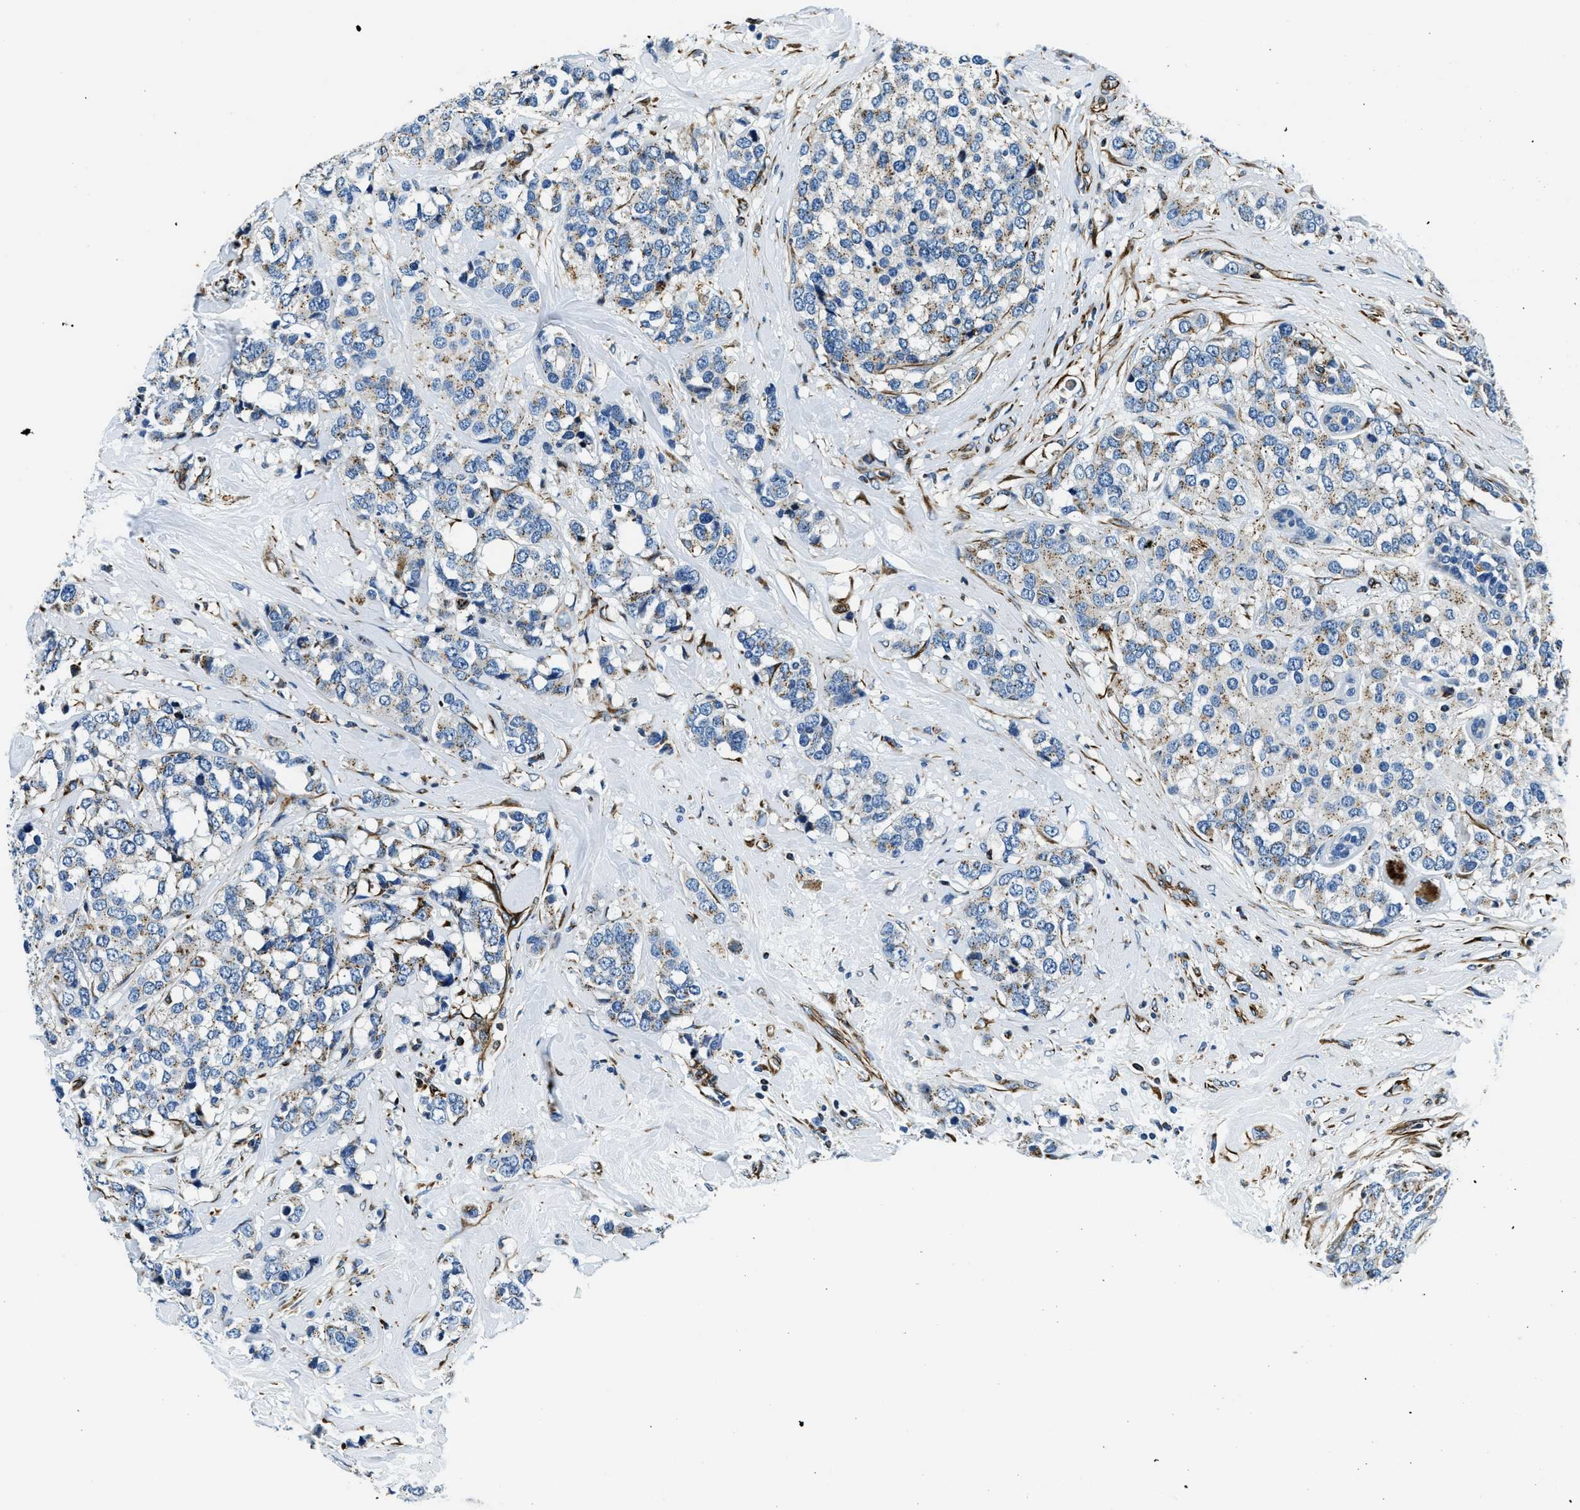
{"staining": {"intensity": "weak", "quantity": "25%-75%", "location": "cytoplasmic/membranous"}, "tissue": "breast cancer", "cell_type": "Tumor cells", "image_type": "cancer", "snomed": [{"axis": "morphology", "description": "Lobular carcinoma"}, {"axis": "topography", "description": "Breast"}], "caption": "Breast lobular carcinoma tissue displays weak cytoplasmic/membranous positivity in approximately 25%-75% of tumor cells, visualized by immunohistochemistry.", "gene": "GNS", "patient": {"sex": "female", "age": 59}}